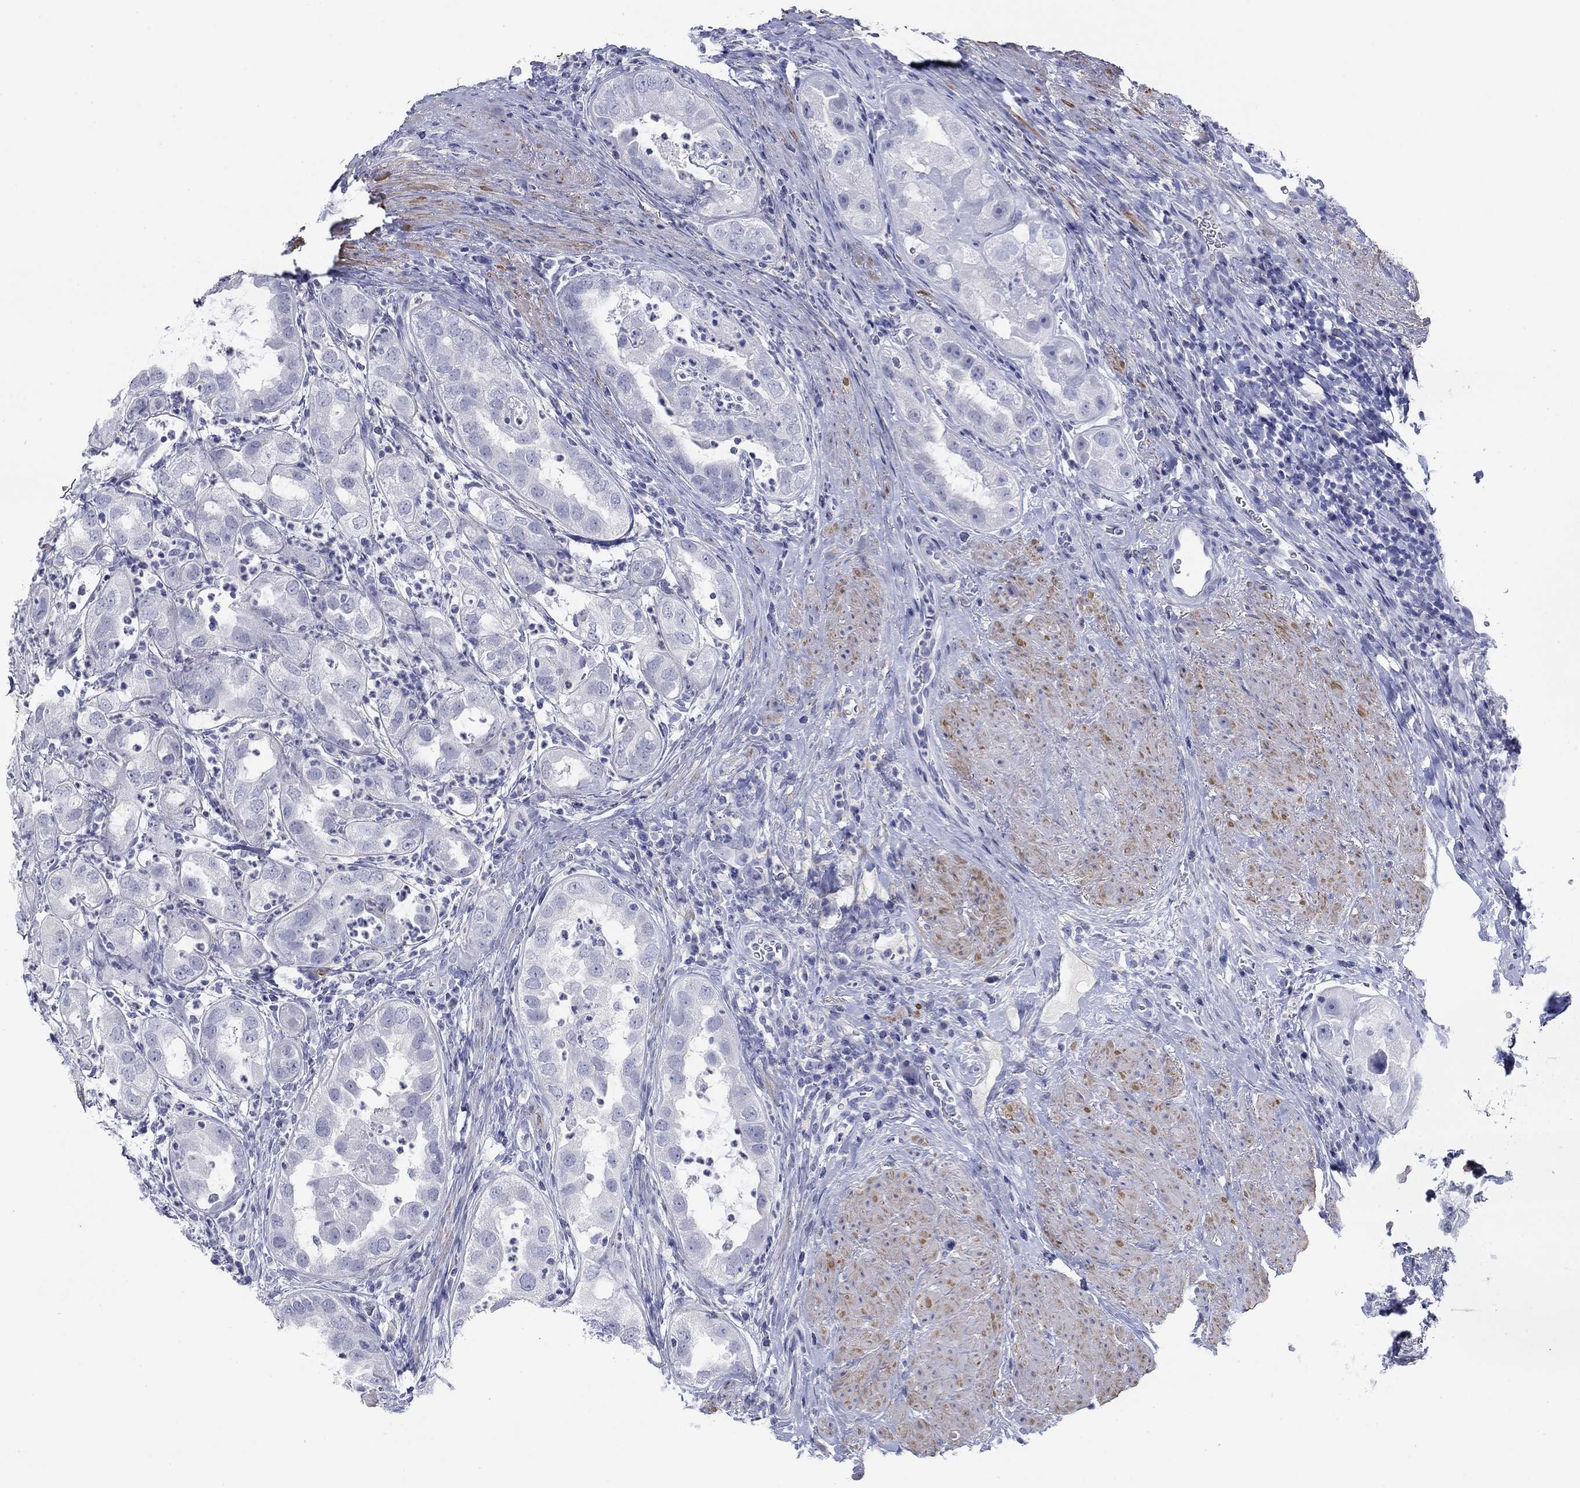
{"staining": {"intensity": "negative", "quantity": "none", "location": "none"}, "tissue": "urothelial cancer", "cell_type": "Tumor cells", "image_type": "cancer", "snomed": [{"axis": "morphology", "description": "Urothelial carcinoma, High grade"}, {"axis": "topography", "description": "Urinary bladder"}], "caption": "A photomicrograph of urothelial cancer stained for a protein exhibits no brown staining in tumor cells.", "gene": "PDYN", "patient": {"sex": "female", "age": 41}}